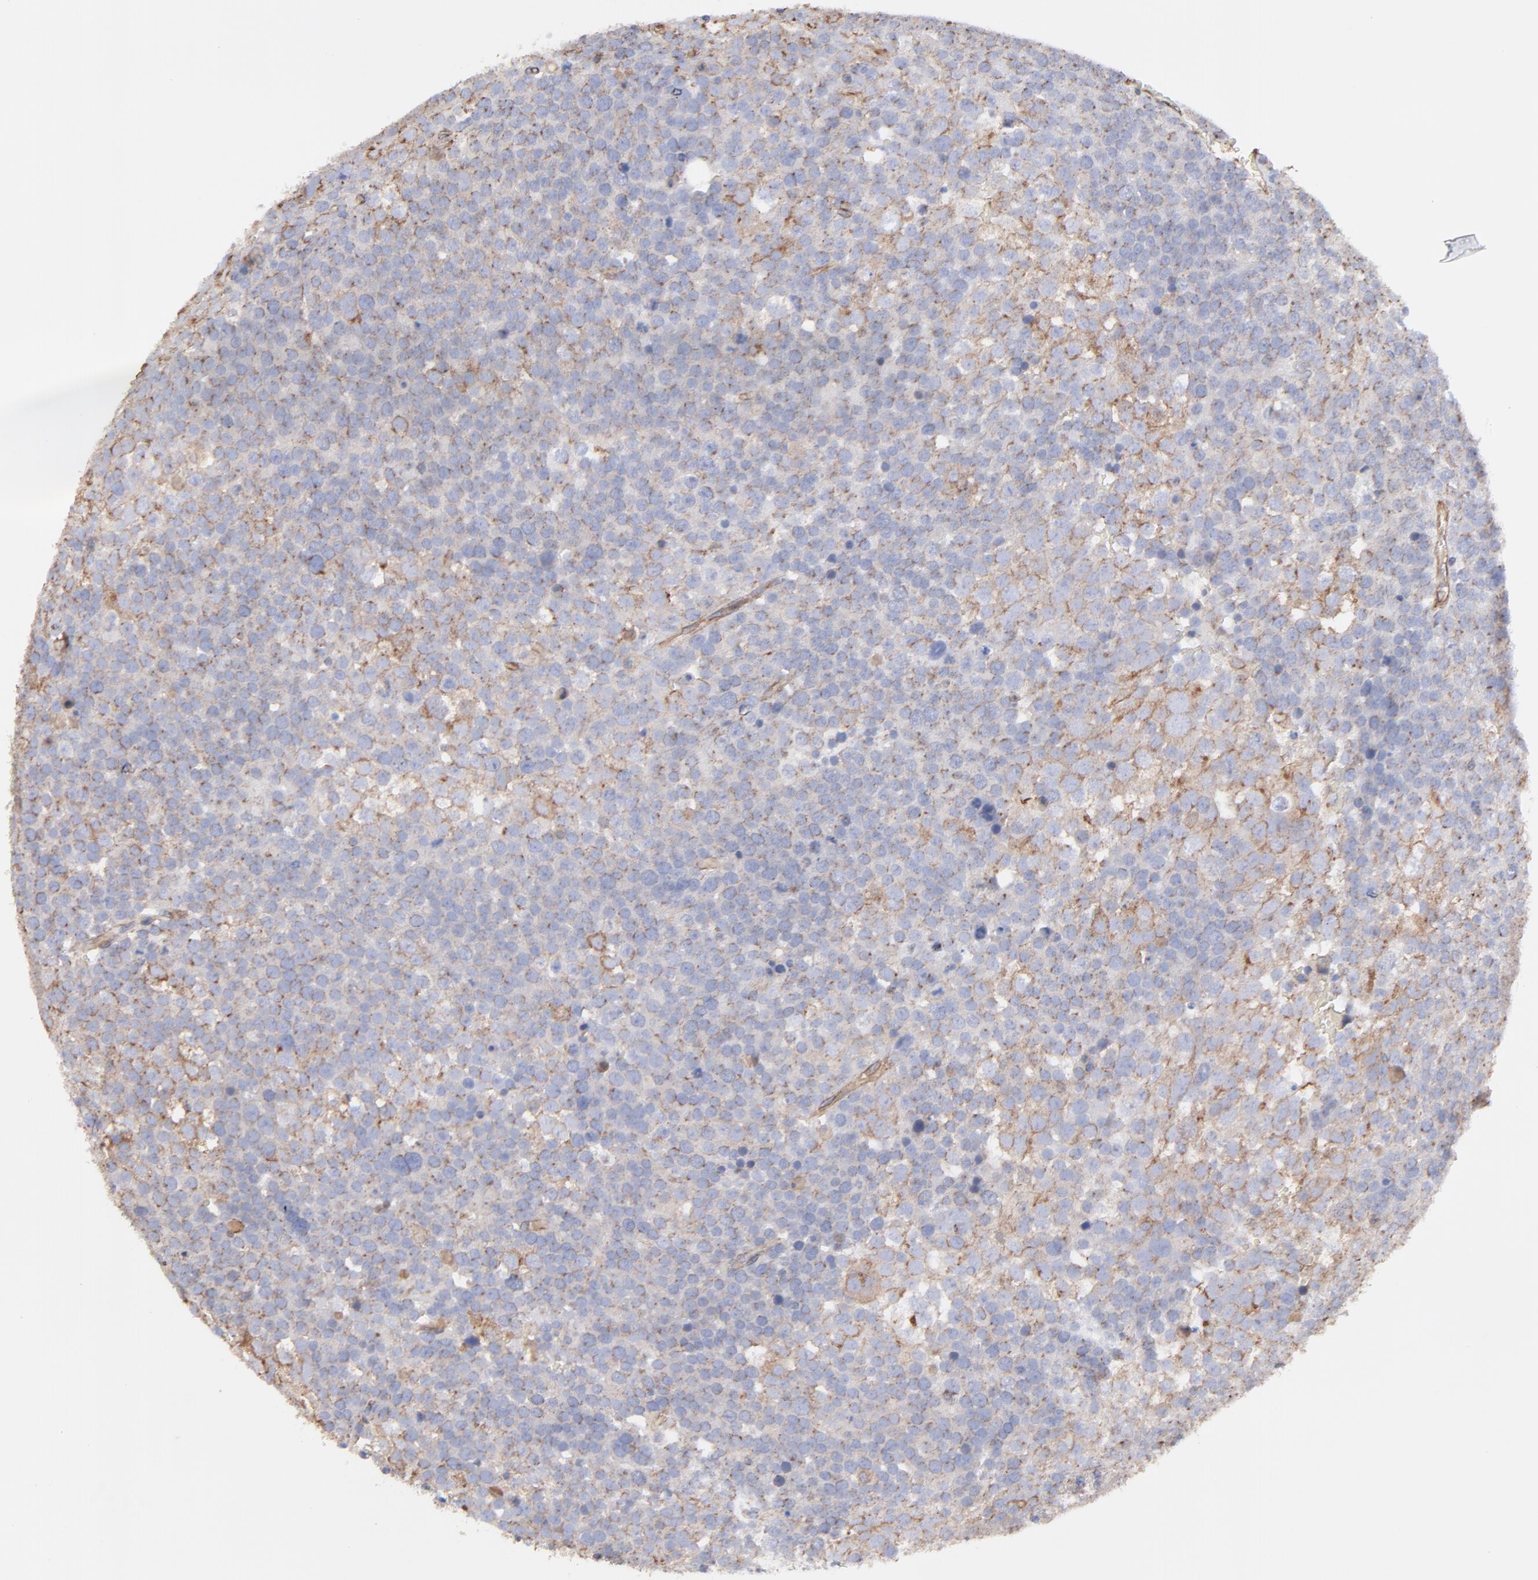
{"staining": {"intensity": "weak", "quantity": "<25%", "location": "cytoplasmic/membranous,nuclear"}, "tissue": "testis cancer", "cell_type": "Tumor cells", "image_type": "cancer", "snomed": [{"axis": "morphology", "description": "Seminoma, NOS"}, {"axis": "topography", "description": "Testis"}], "caption": "Testis cancer was stained to show a protein in brown. There is no significant expression in tumor cells. The staining is performed using DAB (3,3'-diaminobenzidine) brown chromogen with nuclei counter-stained in using hematoxylin.", "gene": "LRCH2", "patient": {"sex": "male", "age": 71}}